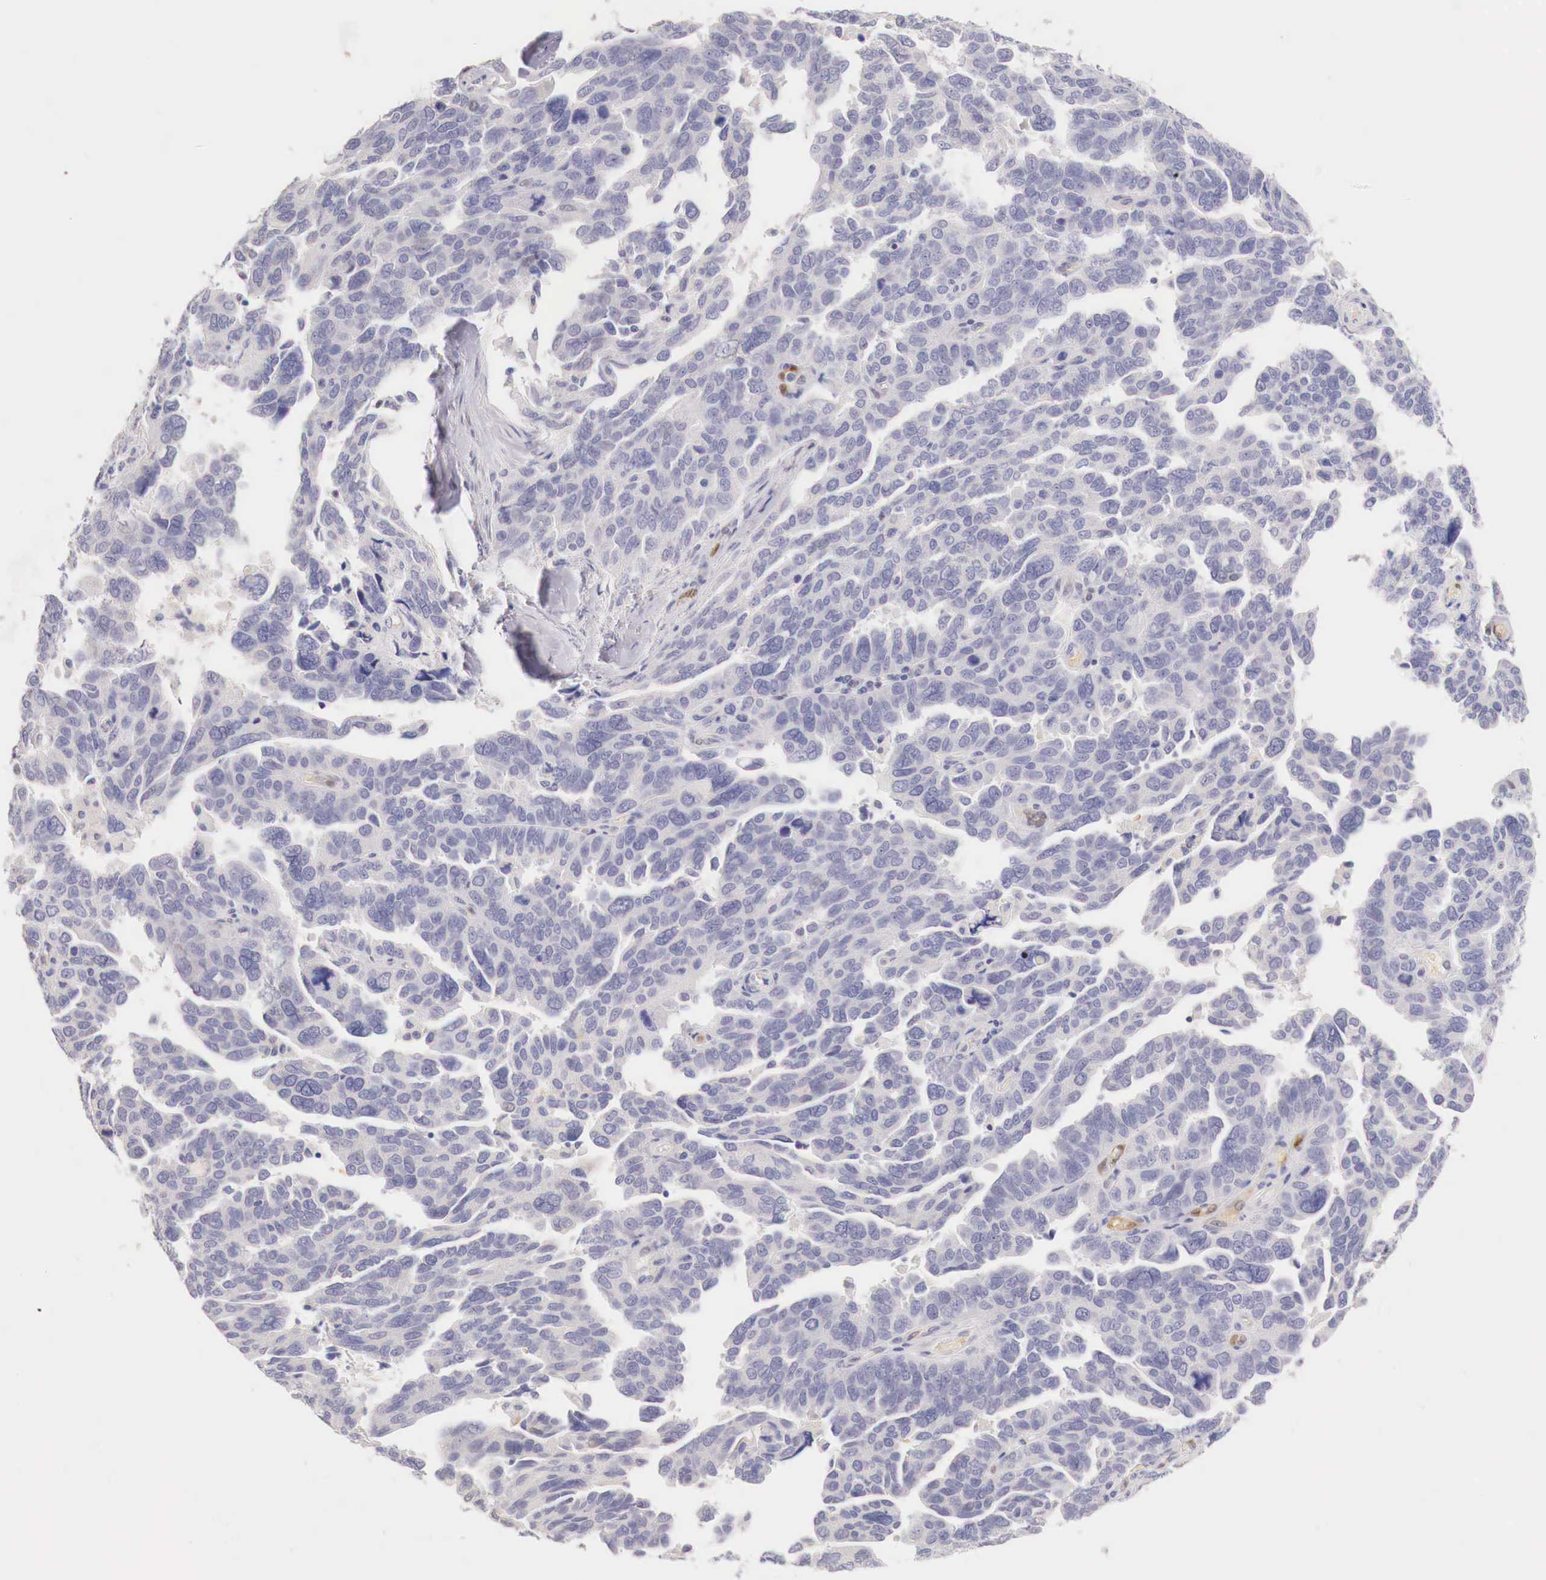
{"staining": {"intensity": "weak", "quantity": "<25%", "location": "cytoplasmic/membranous"}, "tissue": "ovarian cancer", "cell_type": "Tumor cells", "image_type": "cancer", "snomed": [{"axis": "morphology", "description": "Cystadenocarcinoma, serous, NOS"}, {"axis": "topography", "description": "Ovary"}], "caption": "Histopathology image shows no protein staining in tumor cells of ovarian serous cystadenocarcinoma tissue. Nuclei are stained in blue.", "gene": "ITIH6", "patient": {"sex": "female", "age": 64}}